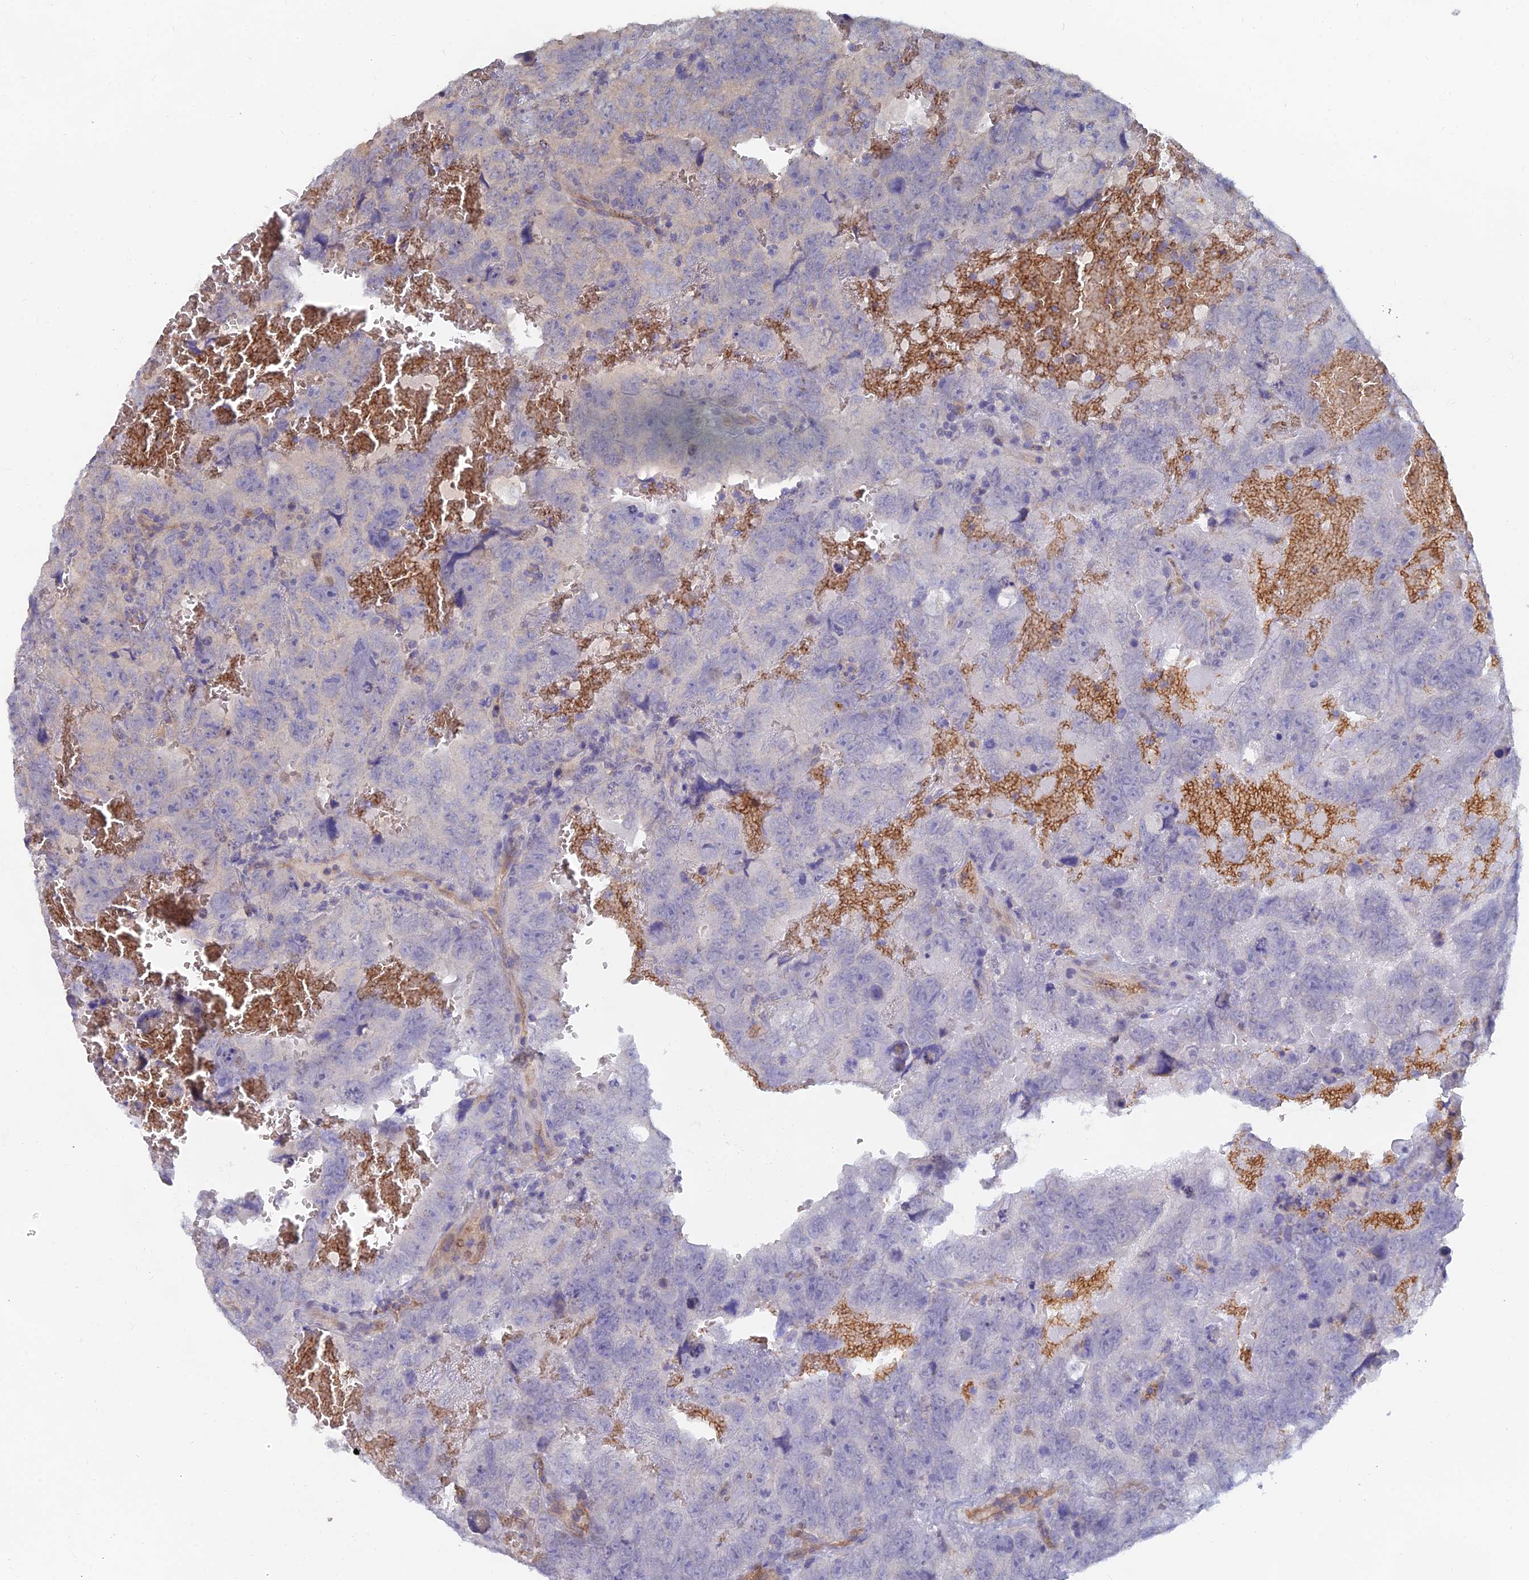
{"staining": {"intensity": "negative", "quantity": "none", "location": "none"}, "tissue": "testis cancer", "cell_type": "Tumor cells", "image_type": "cancer", "snomed": [{"axis": "morphology", "description": "Carcinoma, Embryonal, NOS"}, {"axis": "topography", "description": "Testis"}], "caption": "A high-resolution micrograph shows immunohistochemistry (IHC) staining of embryonal carcinoma (testis), which shows no significant staining in tumor cells.", "gene": "ARRDC1", "patient": {"sex": "male", "age": 45}}